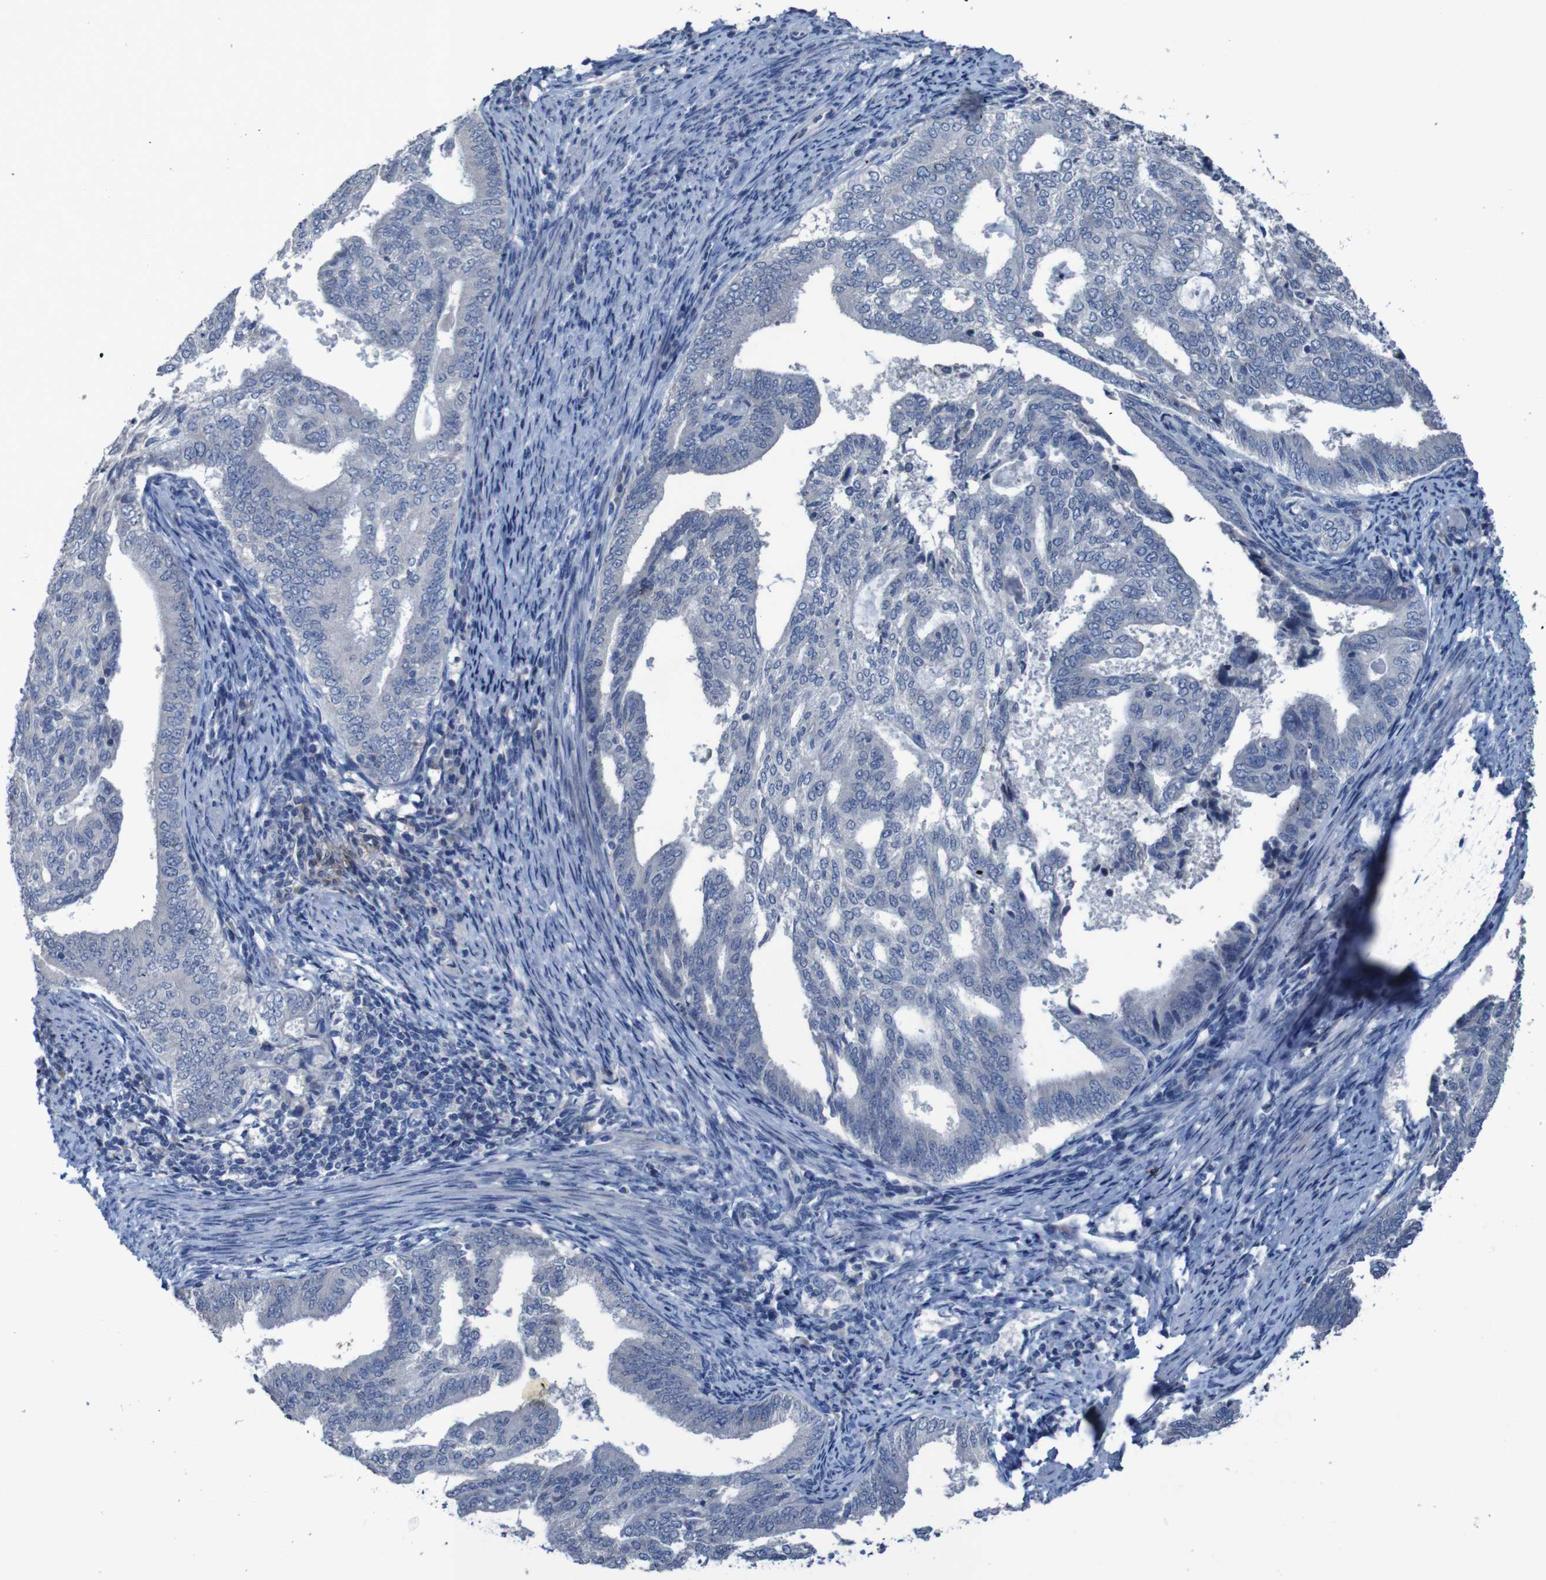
{"staining": {"intensity": "negative", "quantity": "none", "location": "none"}, "tissue": "endometrial cancer", "cell_type": "Tumor cells", "image_type": "cancer", "snomed": [{"axis": "morphology", "description": "Adenocarcinoma, NOS"}, {"axis": "topography", "description": "Endometrium"}], "caption": "IHC of adenocarcinoma (endometrial) exhibits no expression in tumor cells. (DAB IHC, high magnification).", "gene": "CLDN18", "patient": {"sex": "female", "age": 58}}